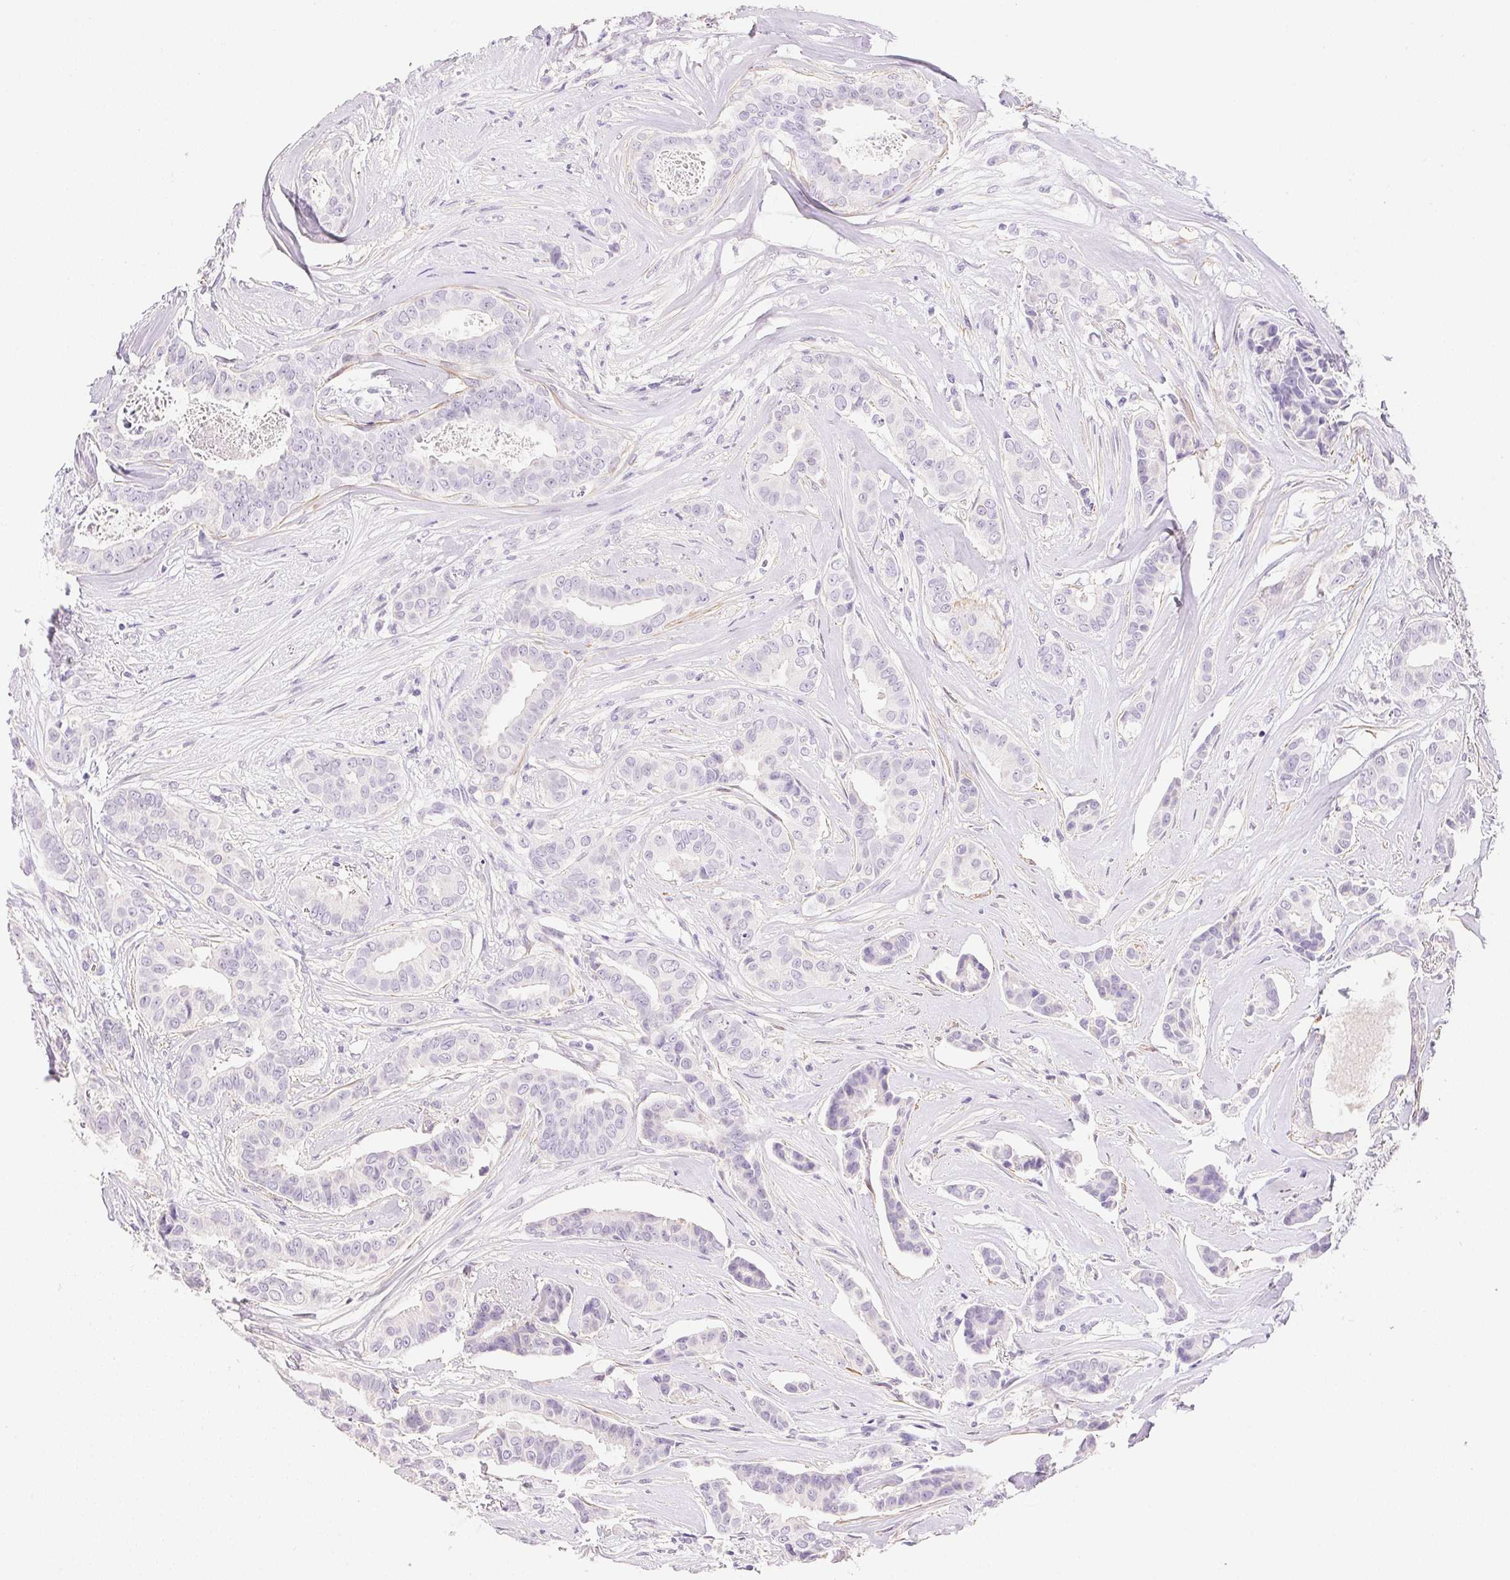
{"staining": {"intensity": "negative", "quantity": "none", "location": "none"}, "tissue": "breast cancer", "cell_type": "Tumor cells", "image_type": "cancer", "snomed": [{"axis": "morphology", "description": "Duct carcinoma"}, {"axis": "topography", "description": "Breast"}], "caption": "Tumor cells show no significant protein staining in breast intraductal carcinoma.", "gene": "KCNE2", "patient": {"sex": "female", "age": 45}}